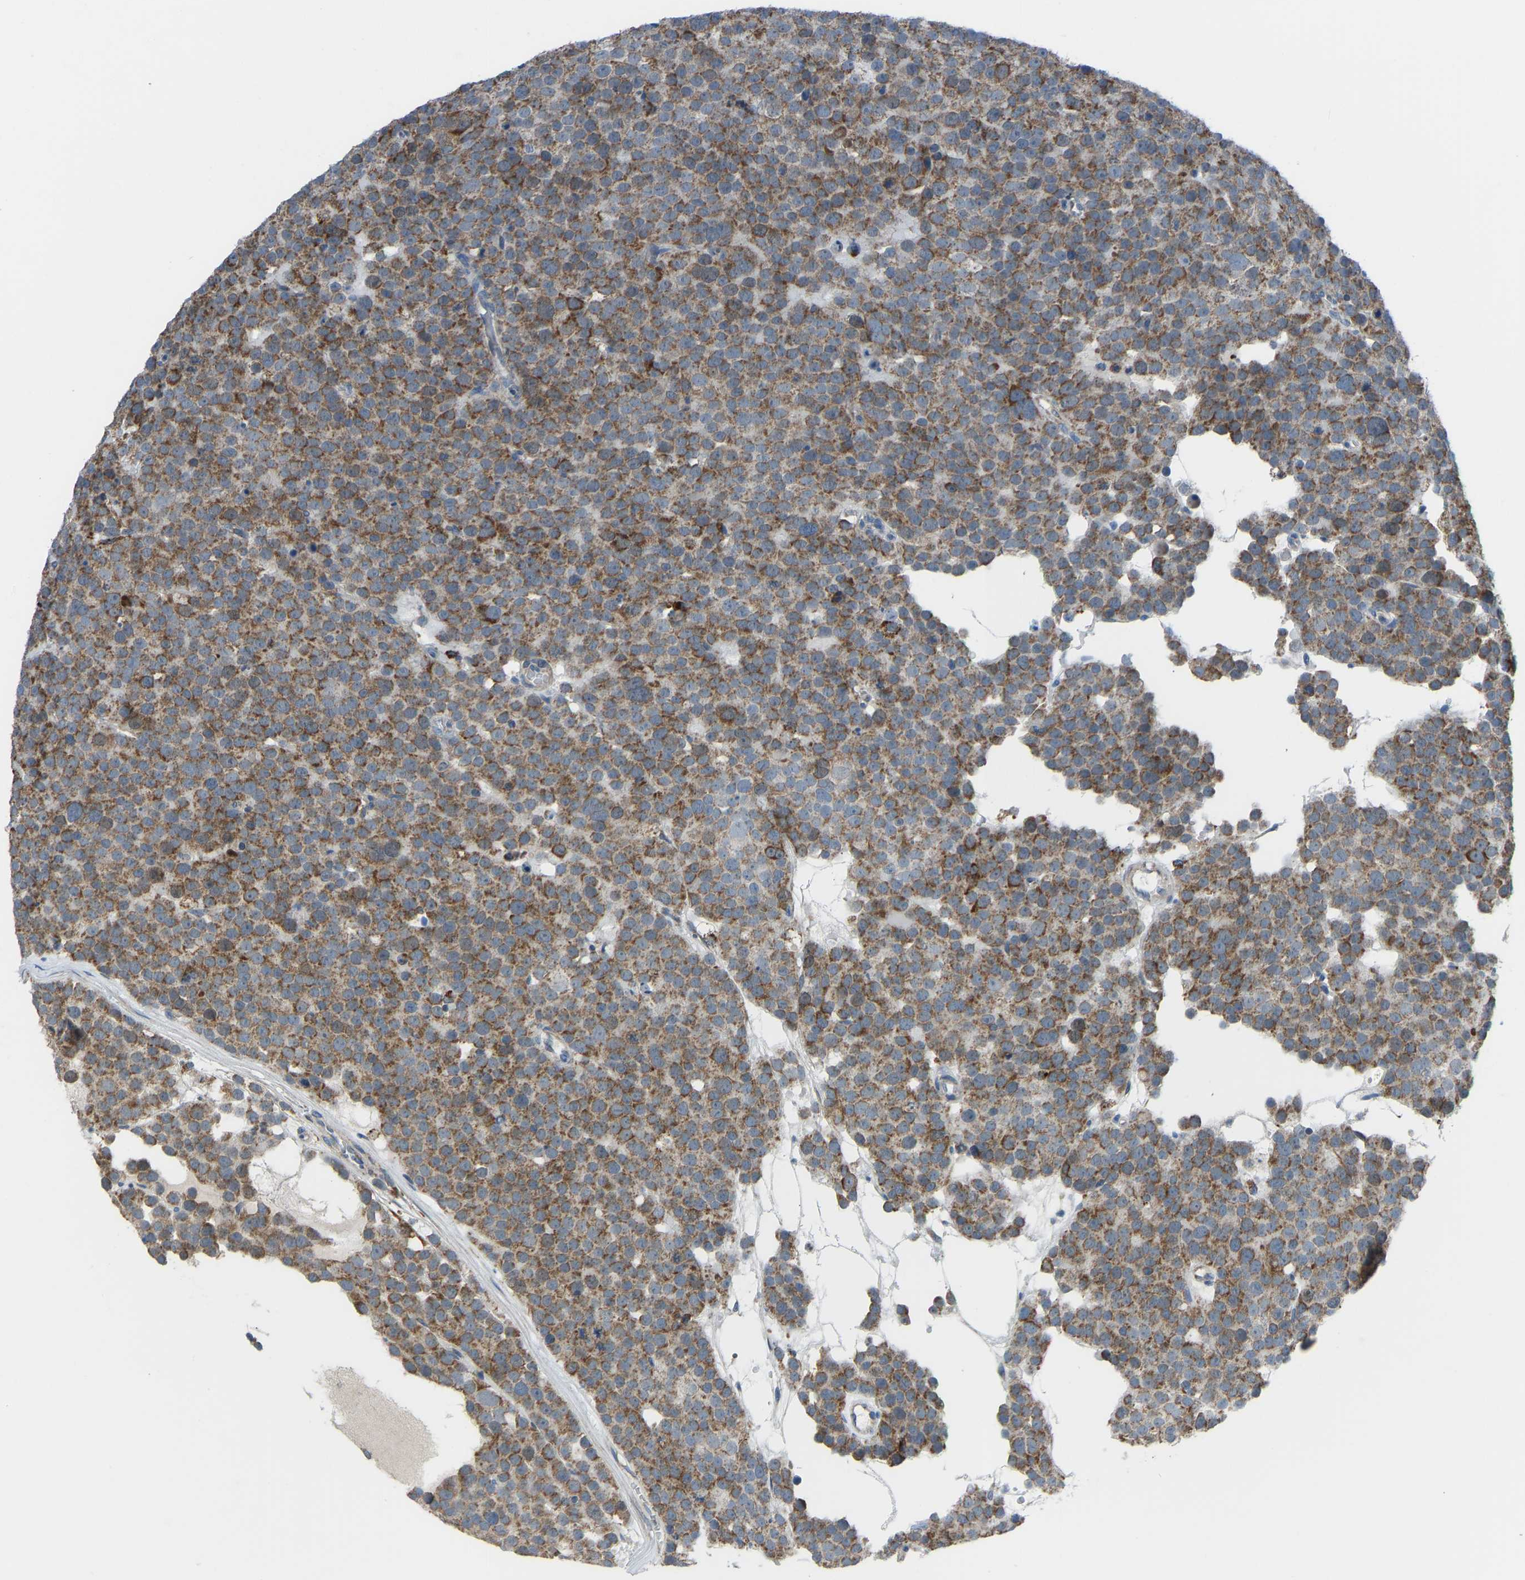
{"staining": {"intensity": "moderate", "quantity": ">75%", "location": "cytoplasmic/membranous"}, "tissue": "testis cancer", "cell_type": "Tumor cells", "image_type": "cancer", "snomed": [{"axis": "morphology", "description": "Seminoma, NOS"}, {"axis": "topography", "description": "Testis"}], "caption": "Immunohistochemical staining of testis cancer (seminoma) demonstrates medium levels of moderate cytoplasmic/membranous staining in approximately >75% of tumor cells.", "gene": "SMIM20", "patient": {"sex": "male", "age": 71}}